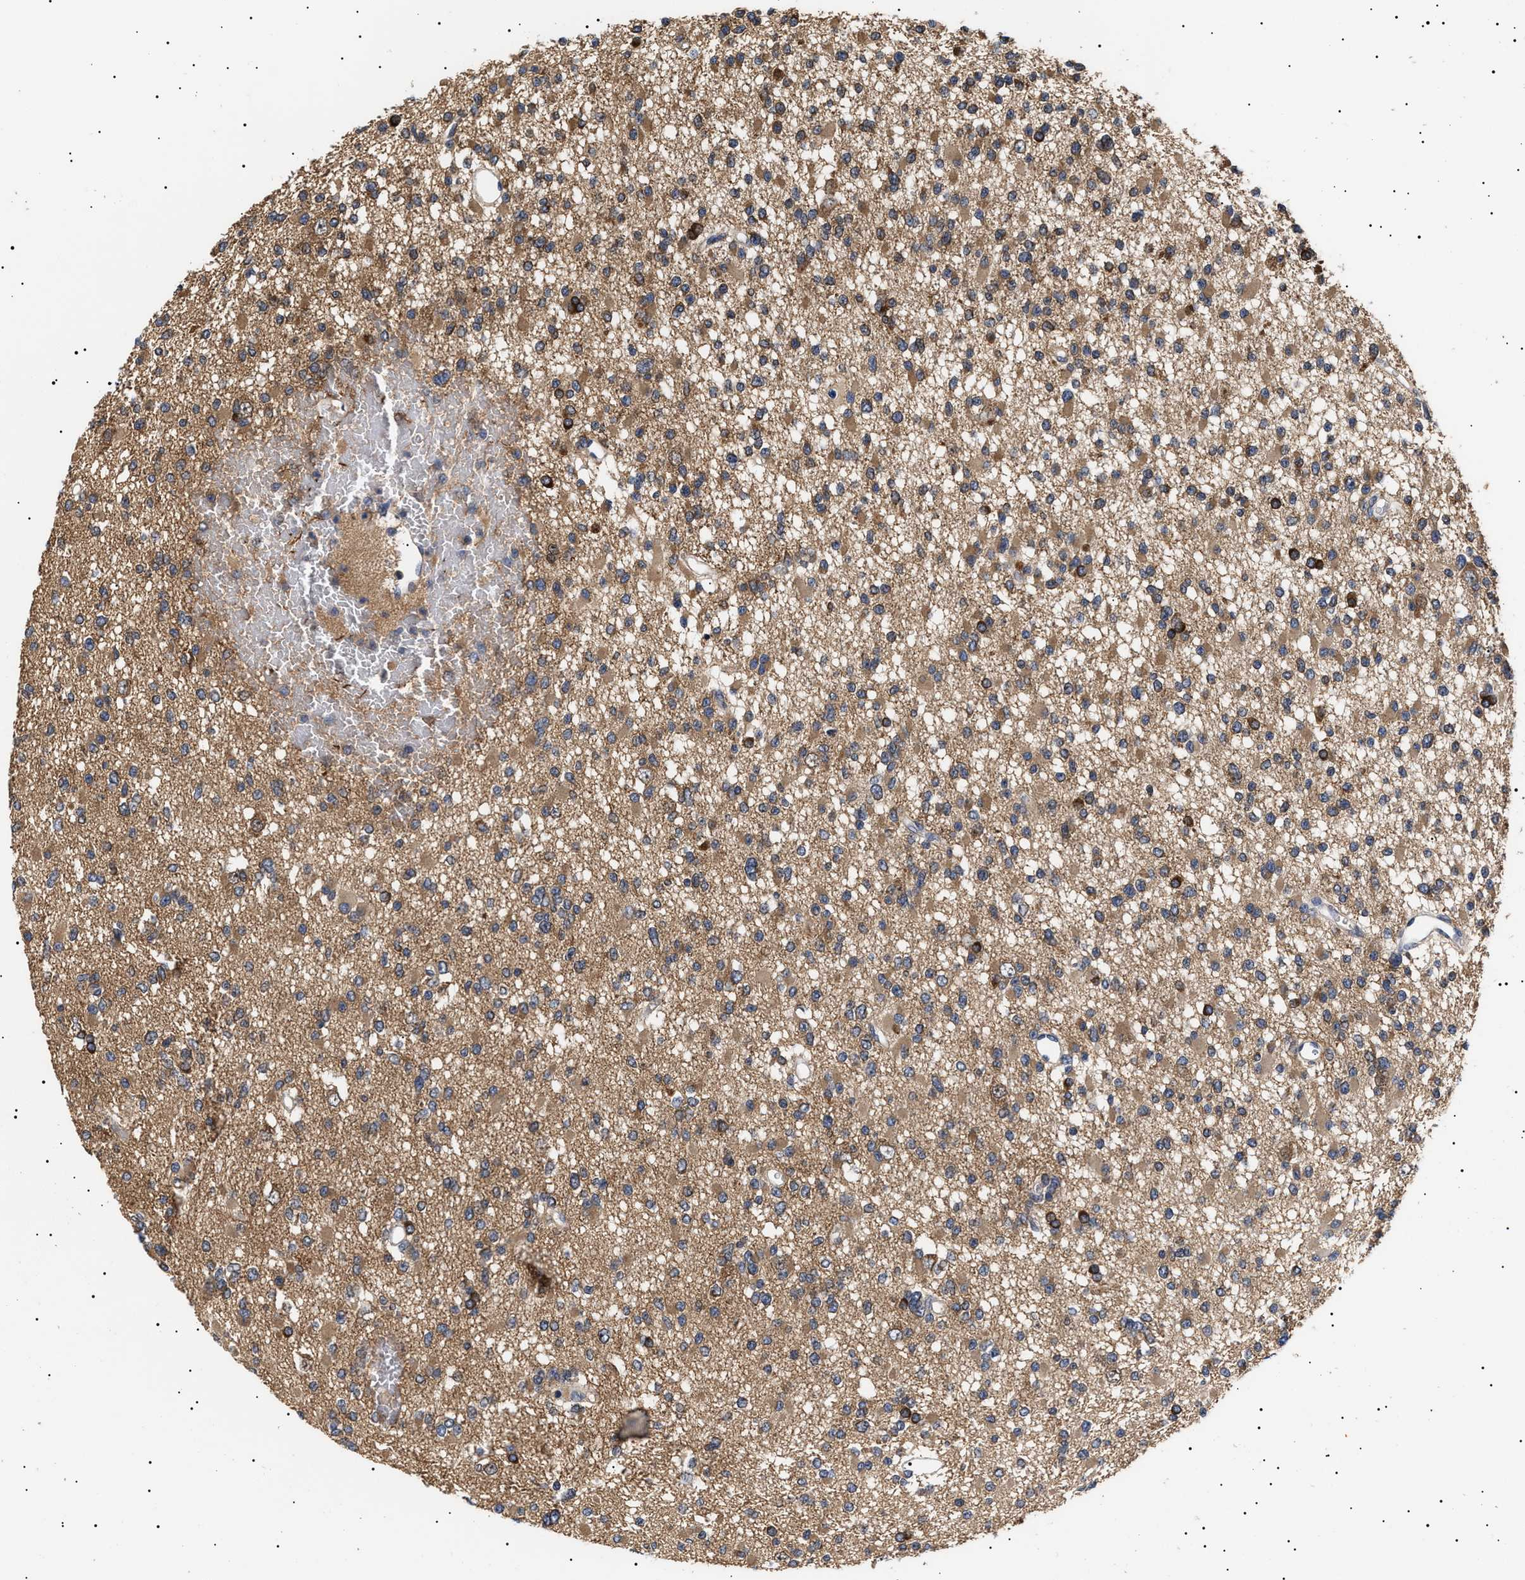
{"staining": {"intensity": "moderate", "quantity": ">75%", "location": "cytoplasmic/membranous"}, "tissue": "glioma", "cell_type": "Tumor cells", "image_type": "cancer", "snomed": [{"axis": "morphology", "description": "Glioma, malignant, Low grade"}, {"axis": "topography", "description": "Brain"}], "caption": "A medium amount of moderate cytoplasmic/membranous staining is present in approximately >75% of tumor cells in malignant glioma (low-grade) tissue. Nuclei are stained in blue.", "gene": "KRBA1", "patient": {"sex": "female", "age": 22}}